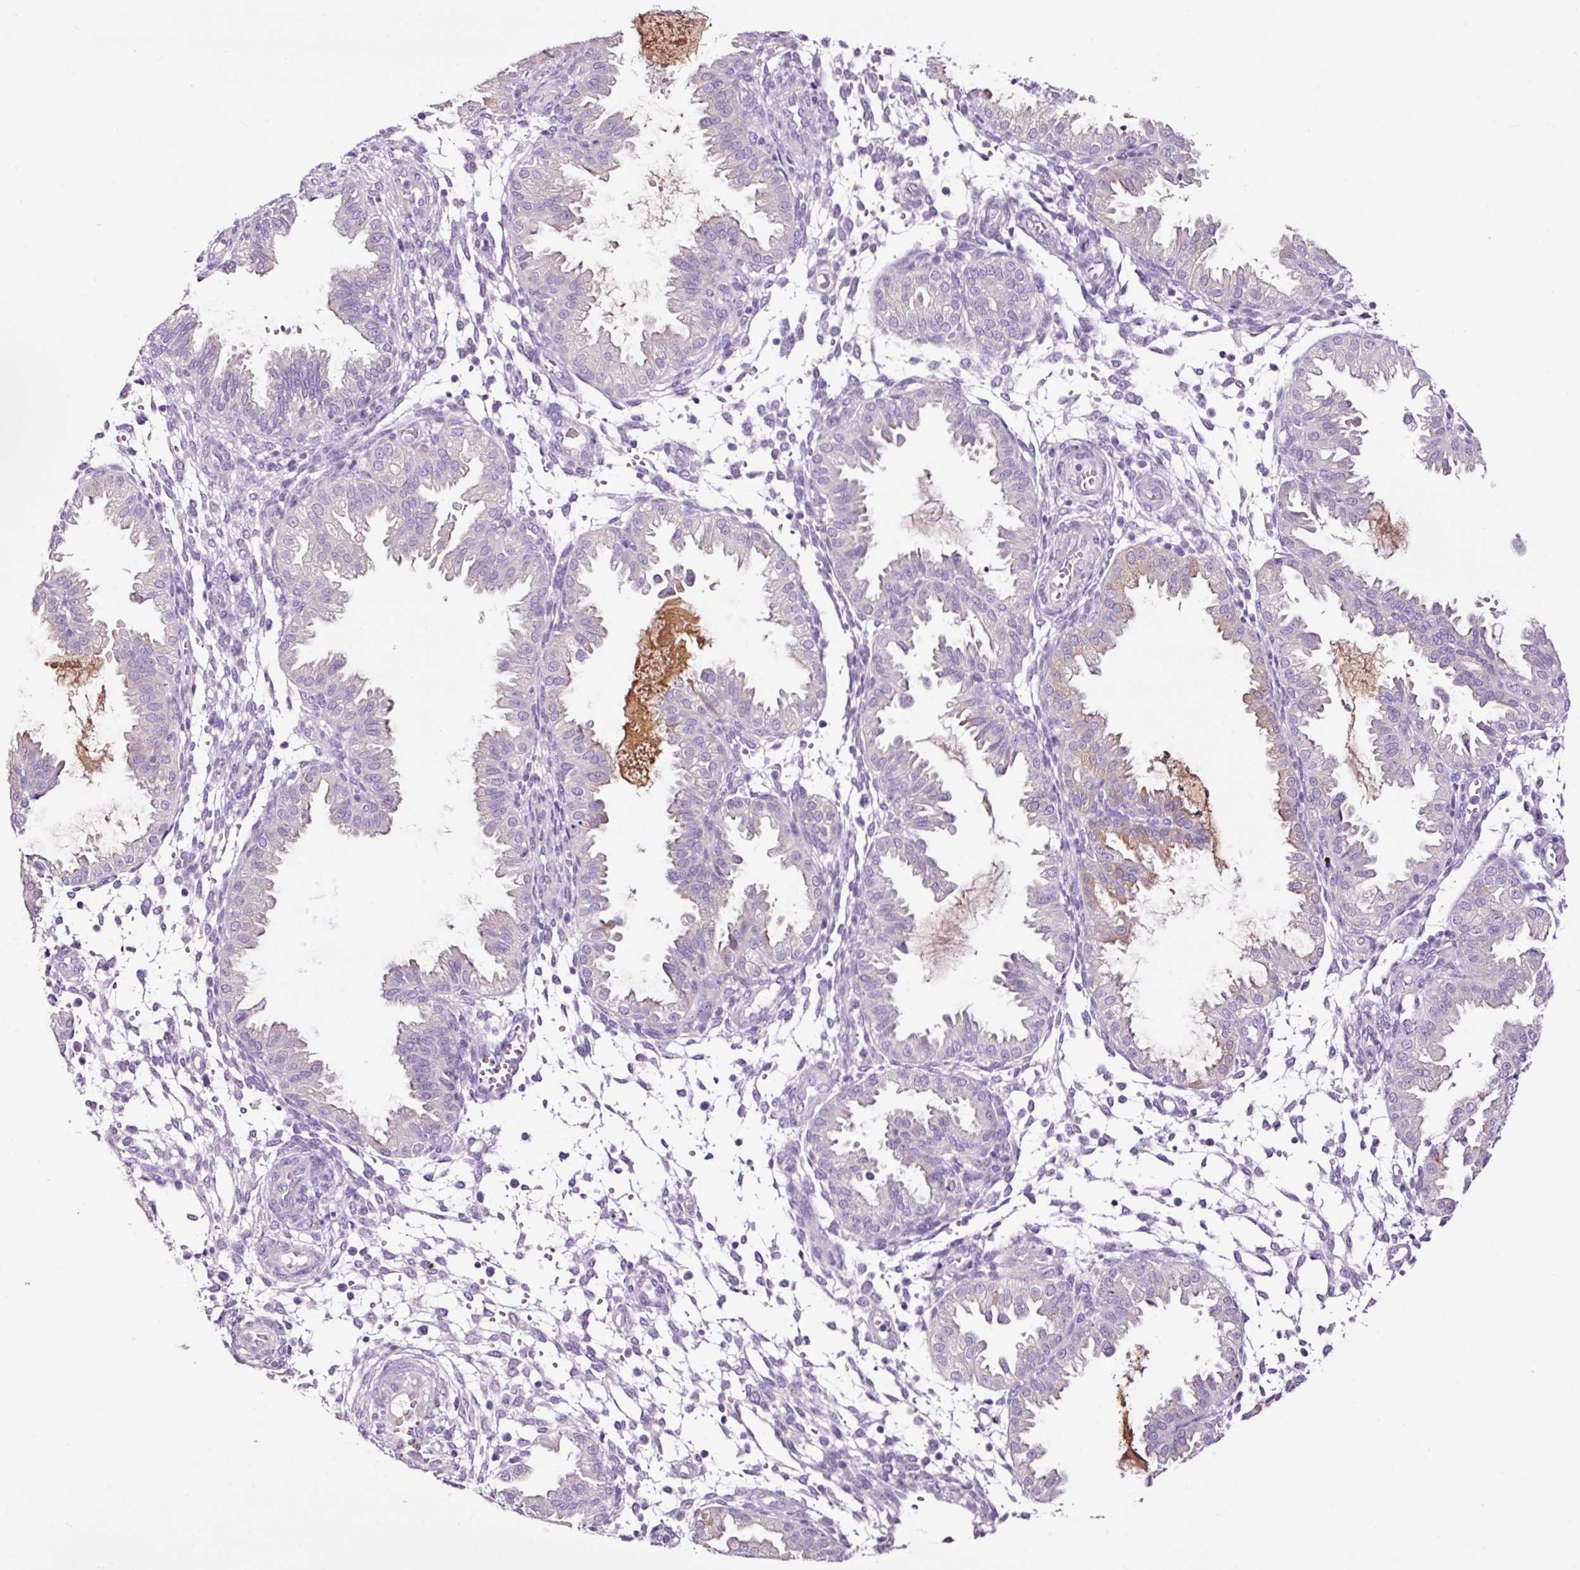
{"staining": {"intensity": "negative", "quantity": "none", "location": "none"}, "tissue": "endometrium", "cell_type": "Cells in endometrial stroma", "image_type": "normal", "snomed": [{"axis": "morphology", "description": "Normal tissue, NOS"}, {"axis": "topography", "description": "Endometrium"}], "caption": "The IHC photomicrograph has no significant expression in cells in endometrial stroma of endometrium. The staining was performed using DAB to visualize the protein expression in brown, while the nuclei were stained in blue with hematoxylin (Magnification: 20x).", "gene": "PAM", "patient": {"sex": "female", "age": 33}}